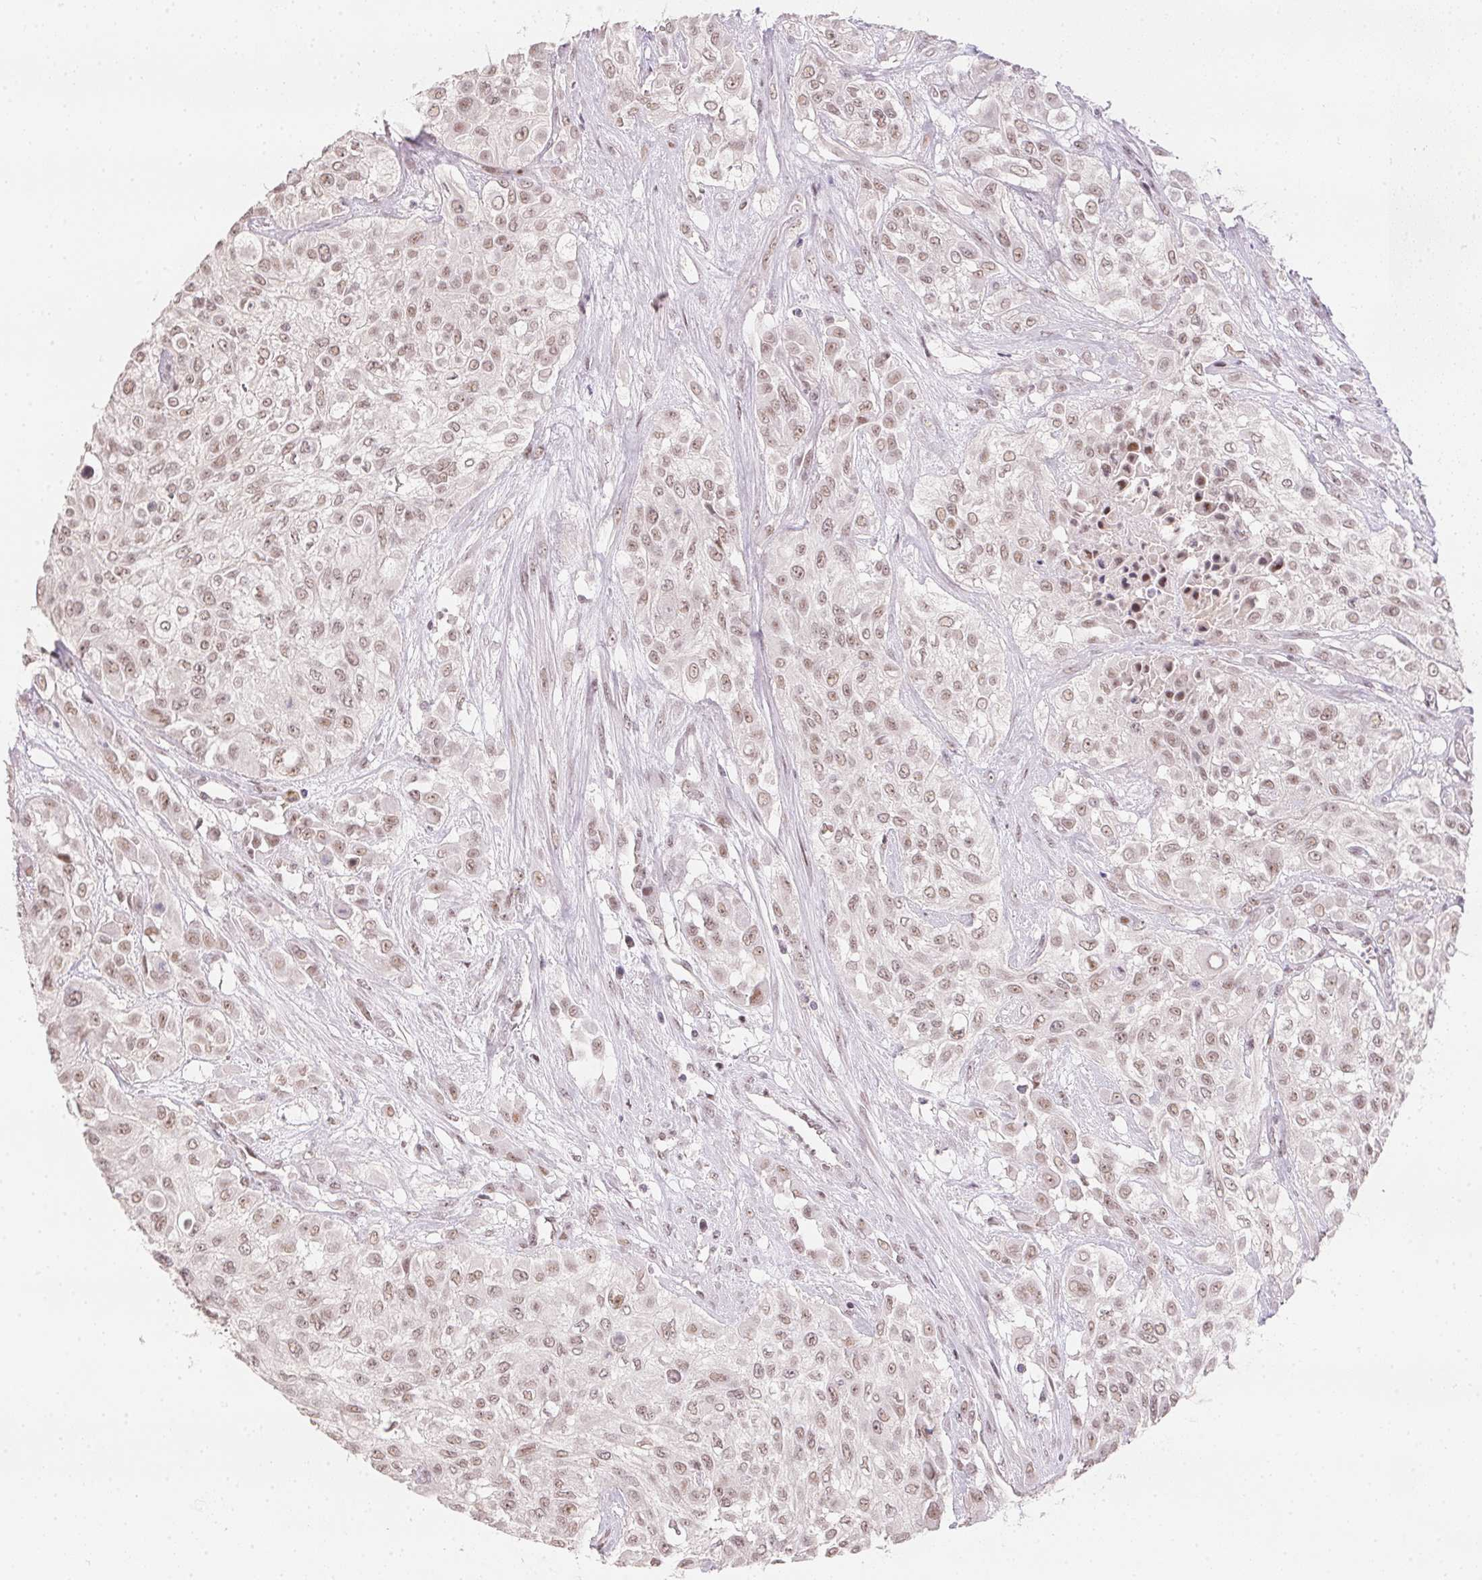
{"staining": {"intensity": "weak", "quantity": ">75%", "location": "nuclear"}, "tissue": "urothelial cancer", "cell_type": "Tumor cells", "image_type": "cancer", "snomed": [{"axis": "morphology", "description": "Urothelial carcinoma, High grade"}, {"axis": "topography", "description": "Urinary bladder"}], "caption": "DAB immunohistochemical staining of urothelial carcinoma (high-grade) displays weak nuclear protein positivity in about >75% of tumor cells. (DAB IHC with brightfield microscopy, high magnification).", "gene": "KDM4D", "patient": {"sex": "male", "age": 57}}